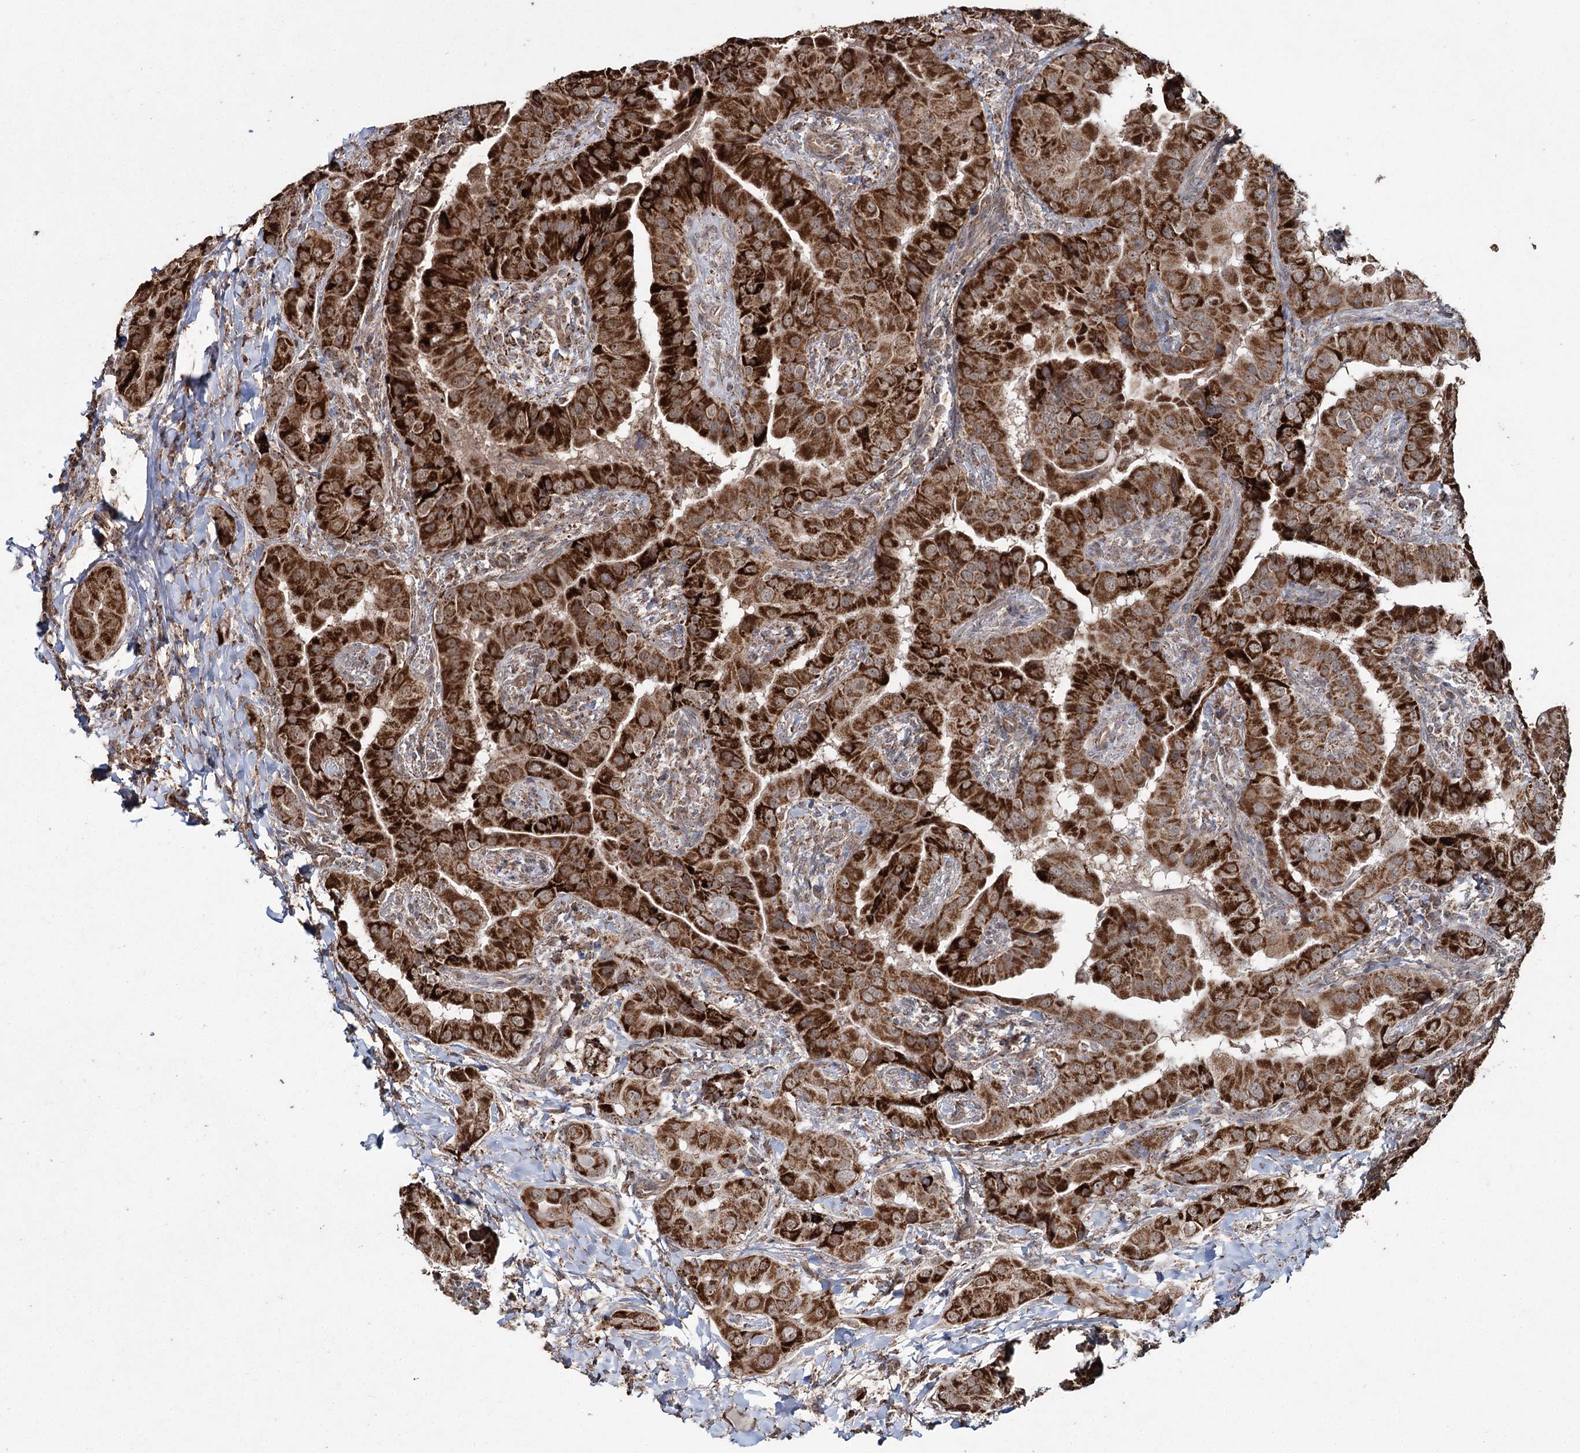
{"staining": {"intensity": "strong", "quantity": ">75%", "location": "cytoplasmic/membranous"}, "tissue": "thyroid cancer", "cell_type": "Tumor cells", "image_type": "cancer", "snomed": [{"axis": "morphology", "description": "Papillary adenocarcinoma, NOS"}, {"axis": "topography", "description": "Thyroid gland"}], "caption": "Immunohistochemical staining of papillary adenocarcinoma (thyroid) displays strong cytoplasmic/membranous protein expression in approximately >75% of tumor cells. The staining was performed using DAB, with brown indicating positive protein expression. Nuclei are stained blue with hematoxylin.", "gene": "SLF2", "patient": {"sex": "male", "age": 33}}